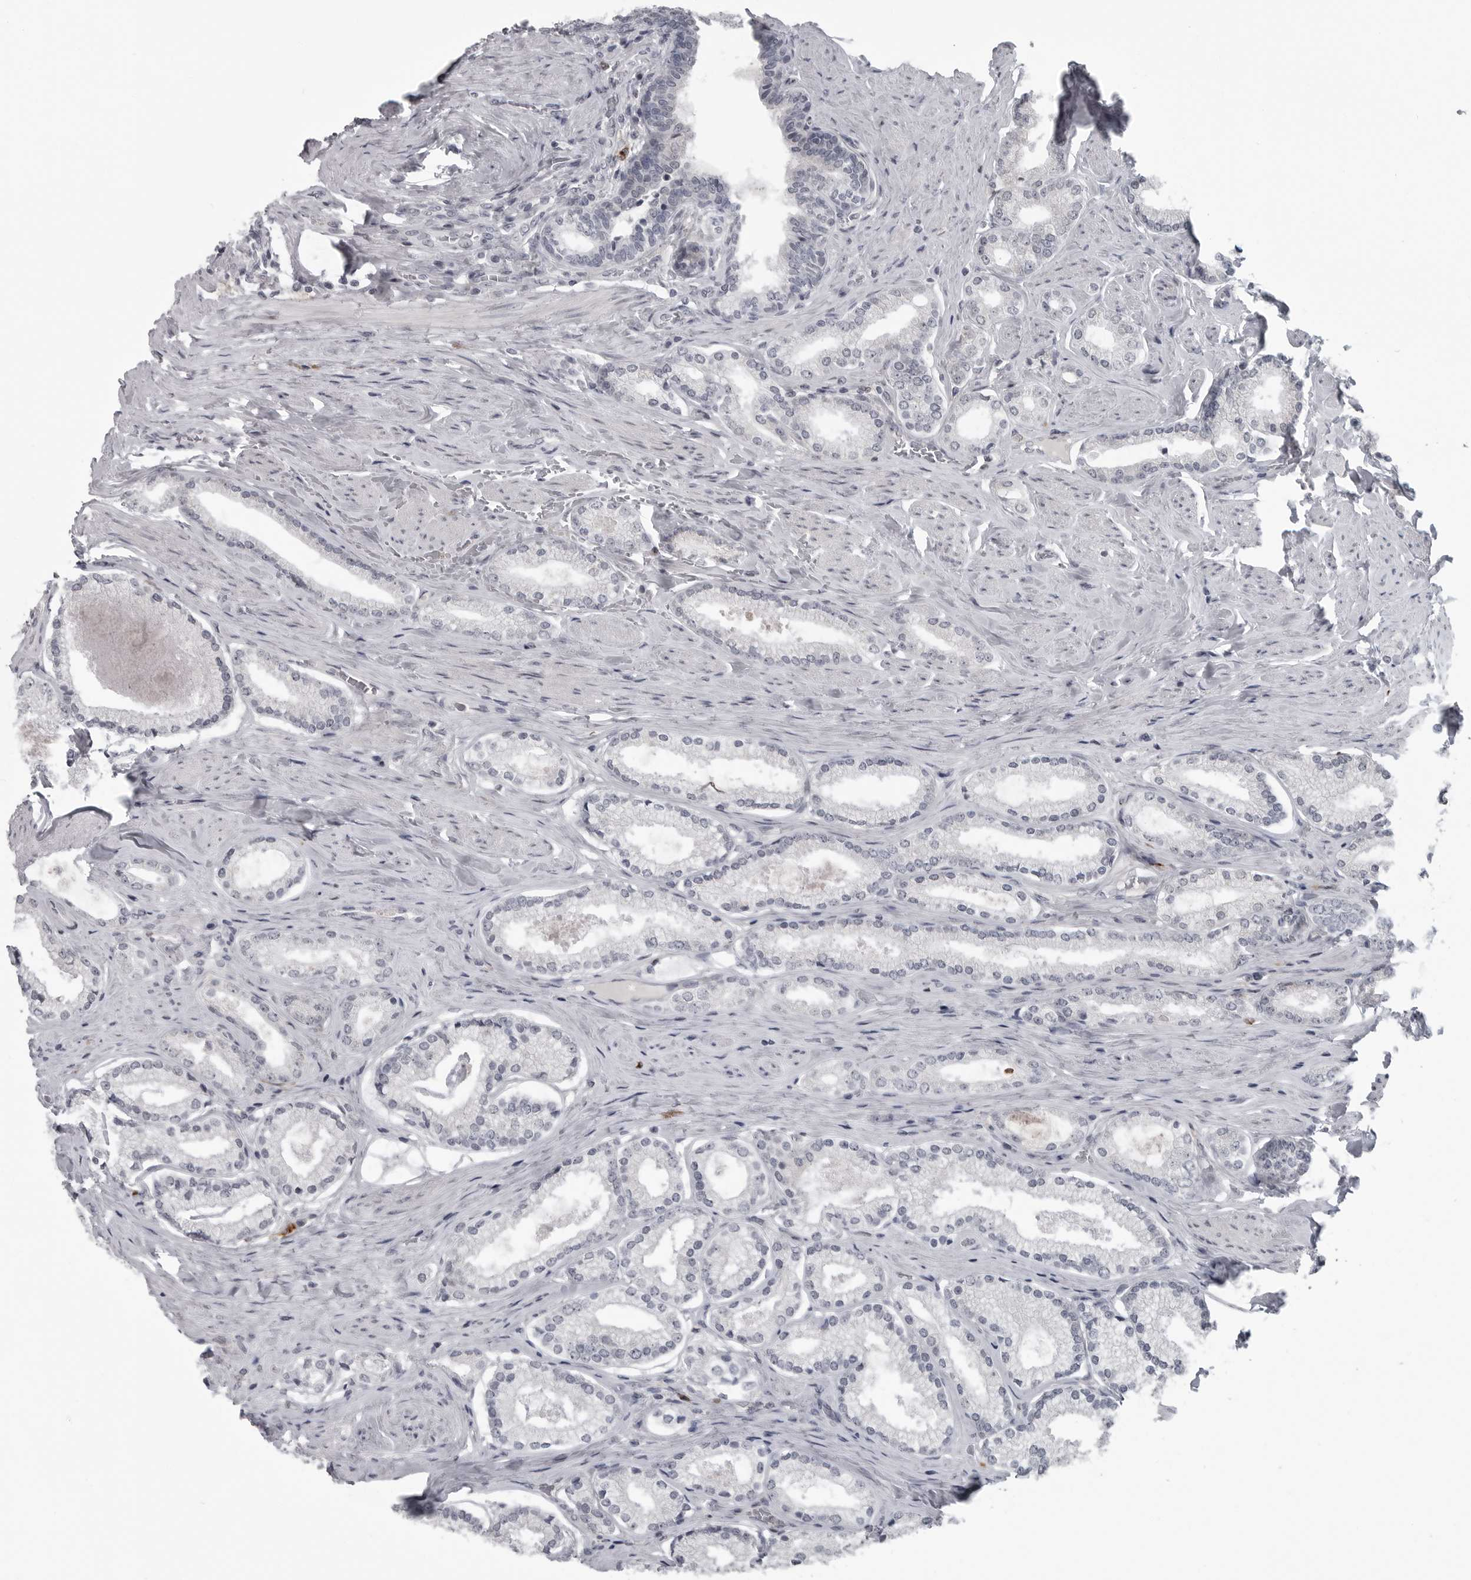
{"staining": {"intensity": "negative", "quantity": "none", "location": "none"}, "tissue": "prostate cancer", "cell_type": "Tumor cells", "image_type": "cancer", "snomed": [{"axis": "morphology", "description": "Adenocarcinoma, Low grade"}, {"axis": "topography", "description": "Prostate"}], "caption": "High magnification brightfield microscopy of low-grade adenocarcinoma (prostate) stained with DAB (3,3'-diaminobenzidine) (brown) and counterstained with hematoxylin (blue): tumor cells show no significant positivity.", "gene": "LYSMD1", "patient": {"sex": "male", "age": 71}}